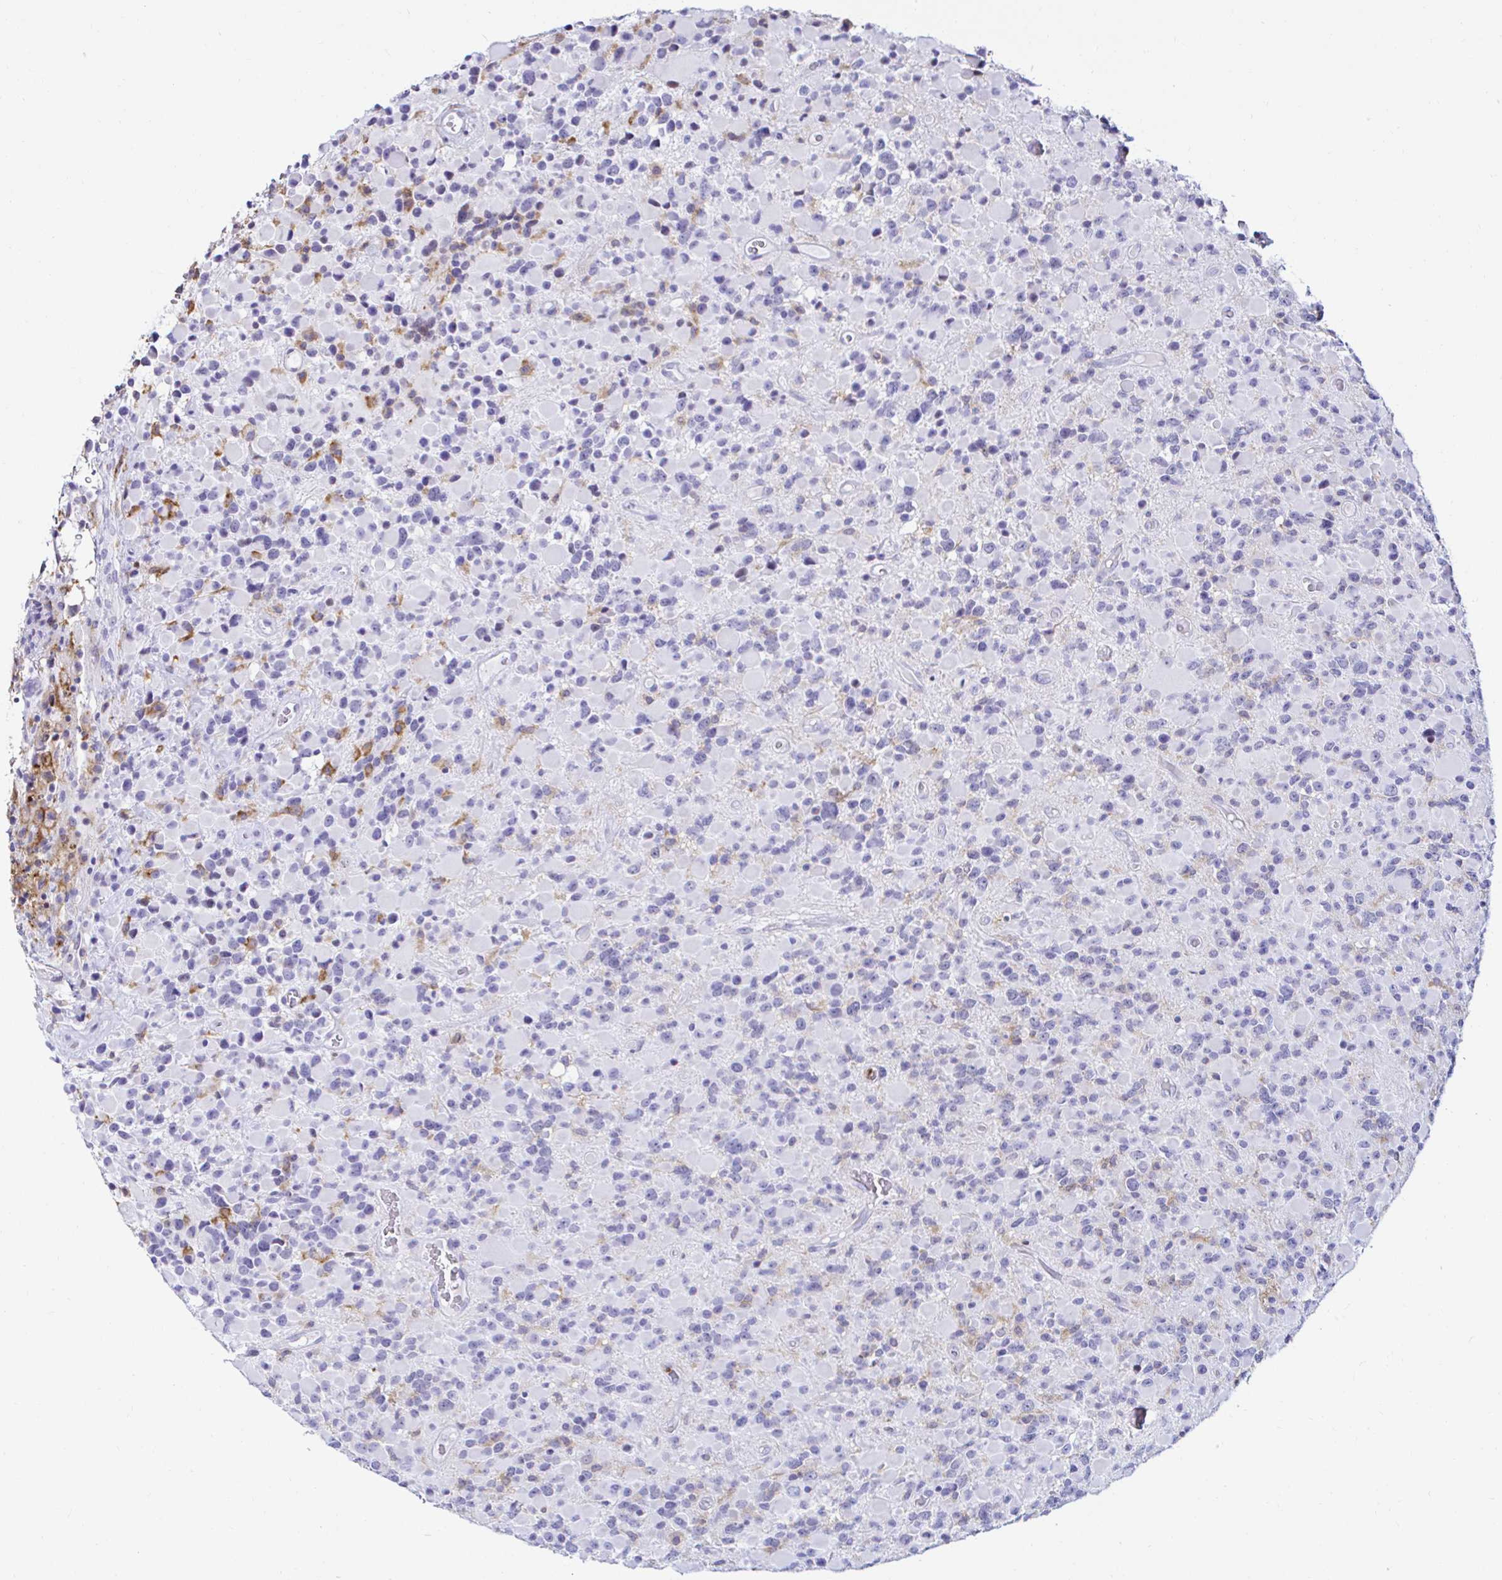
{"staining": {"intensity": "negative", "quantity": "none", "location": "none"}, "tissue": "glioma", "cell_type": "Tumor cells", "image_type": "cancer", "snomed": [{"axis": "morphology", "description": "Glioma, malignant, High grade"}, {"axis": "topography", "description": "Brain"}], "caption": "Immunohistochemistry photomicrograph of malignant glioma (high-grade) stained for a protein (brown), which demonstrates no expression in tumor cells.", "gene": "CYBB", "patient": {"sex": "female", "age": 40}}